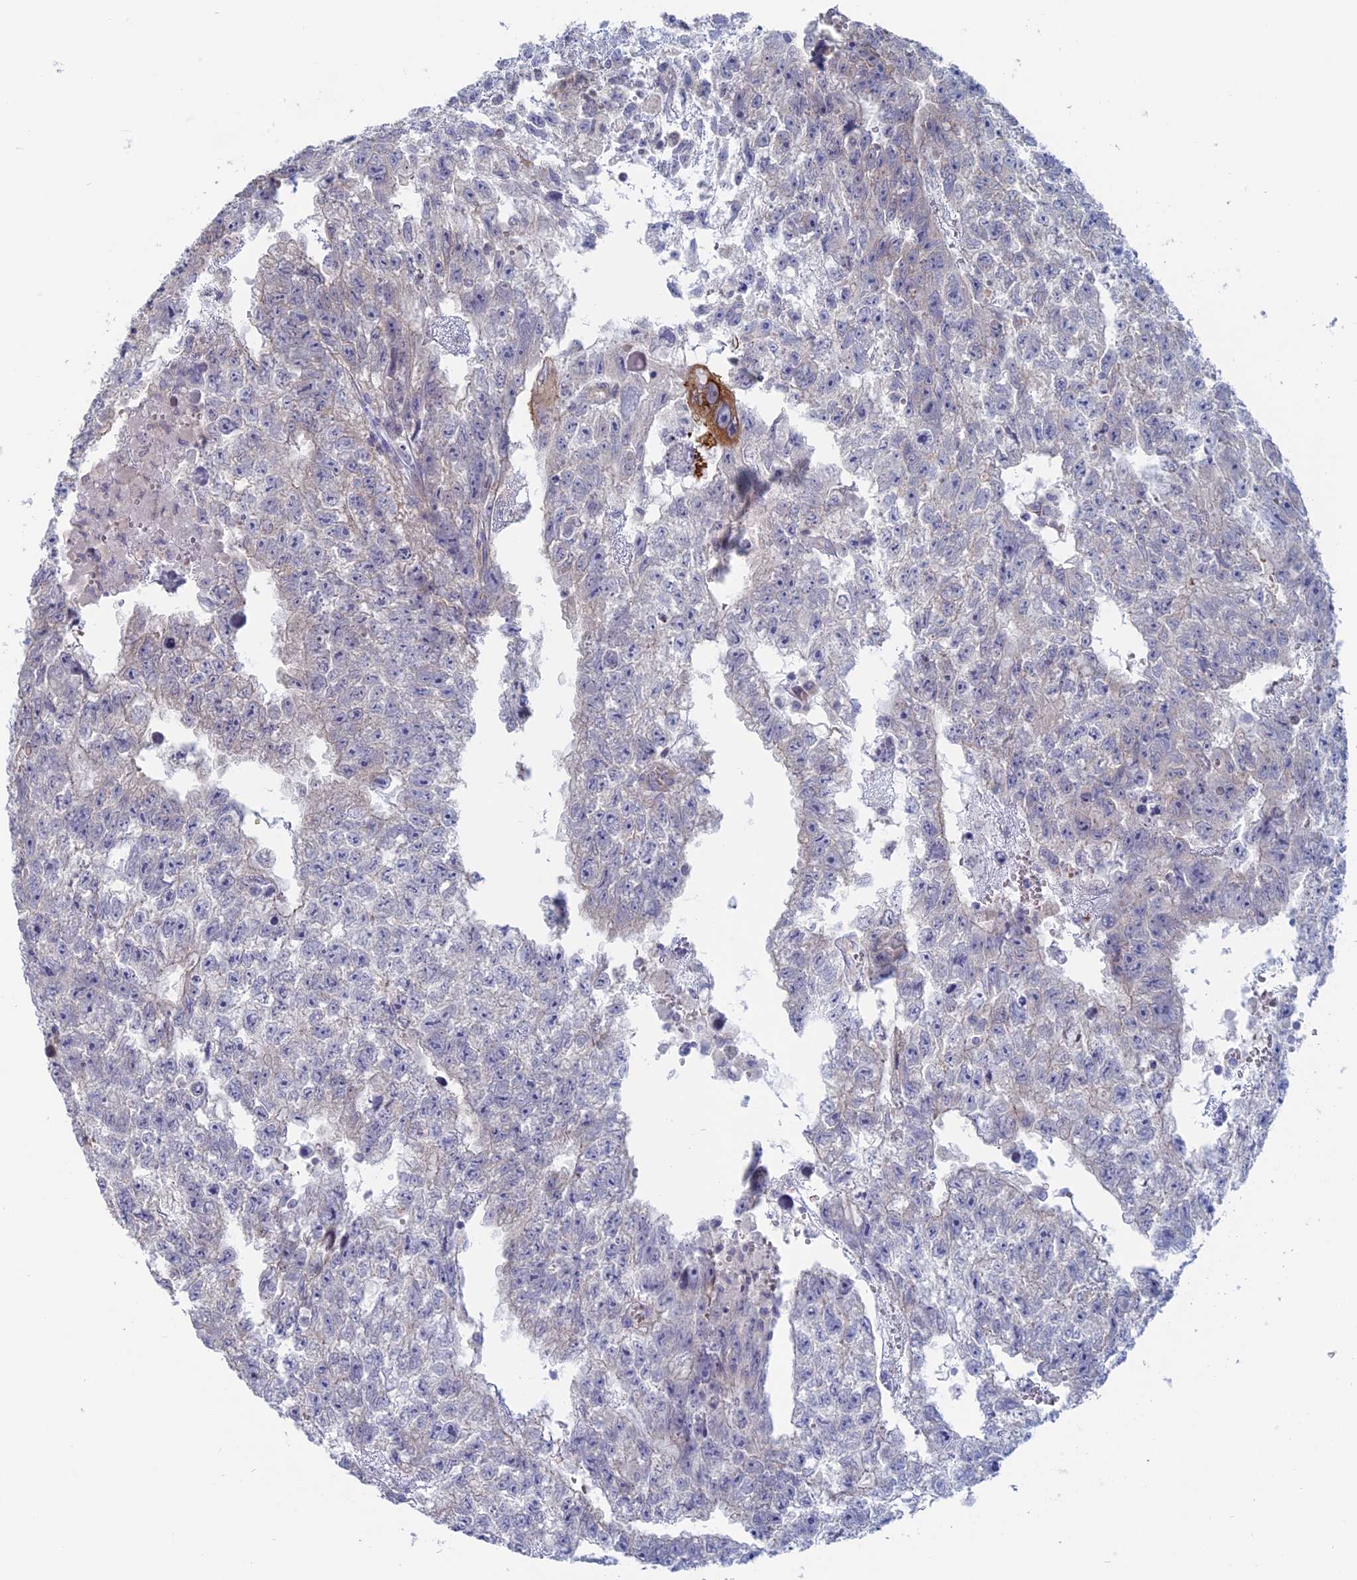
{"staining": {"intensity": "weak", "quantity": "<25%", "location": "cytoplasmic/membranous"}, "tissue": "testis cancer", "cell_type": "Tumor cells", "image_type": "cancer", "snomed": [{"axis": "morphology", "description": "Carcinoma, Embryonal, NOS"}, {"axis": "topography", "description": "Testis"}], "caption": "An immunohistochemistry micrograph of testis cancer (embryonal carcinoma) is shown. There is no staining in tumor cells of testis cancer (embryonal carcinoma). (Stains: DAB (3,3'-diaminobenzidine) immunohistochemistry (IHC) with hematoxylin counter stain, Microscopy: brightfield microscopy at high magnification).", "gene": "TBC1D30", "patient": {"sex": "male", "age": 26}}